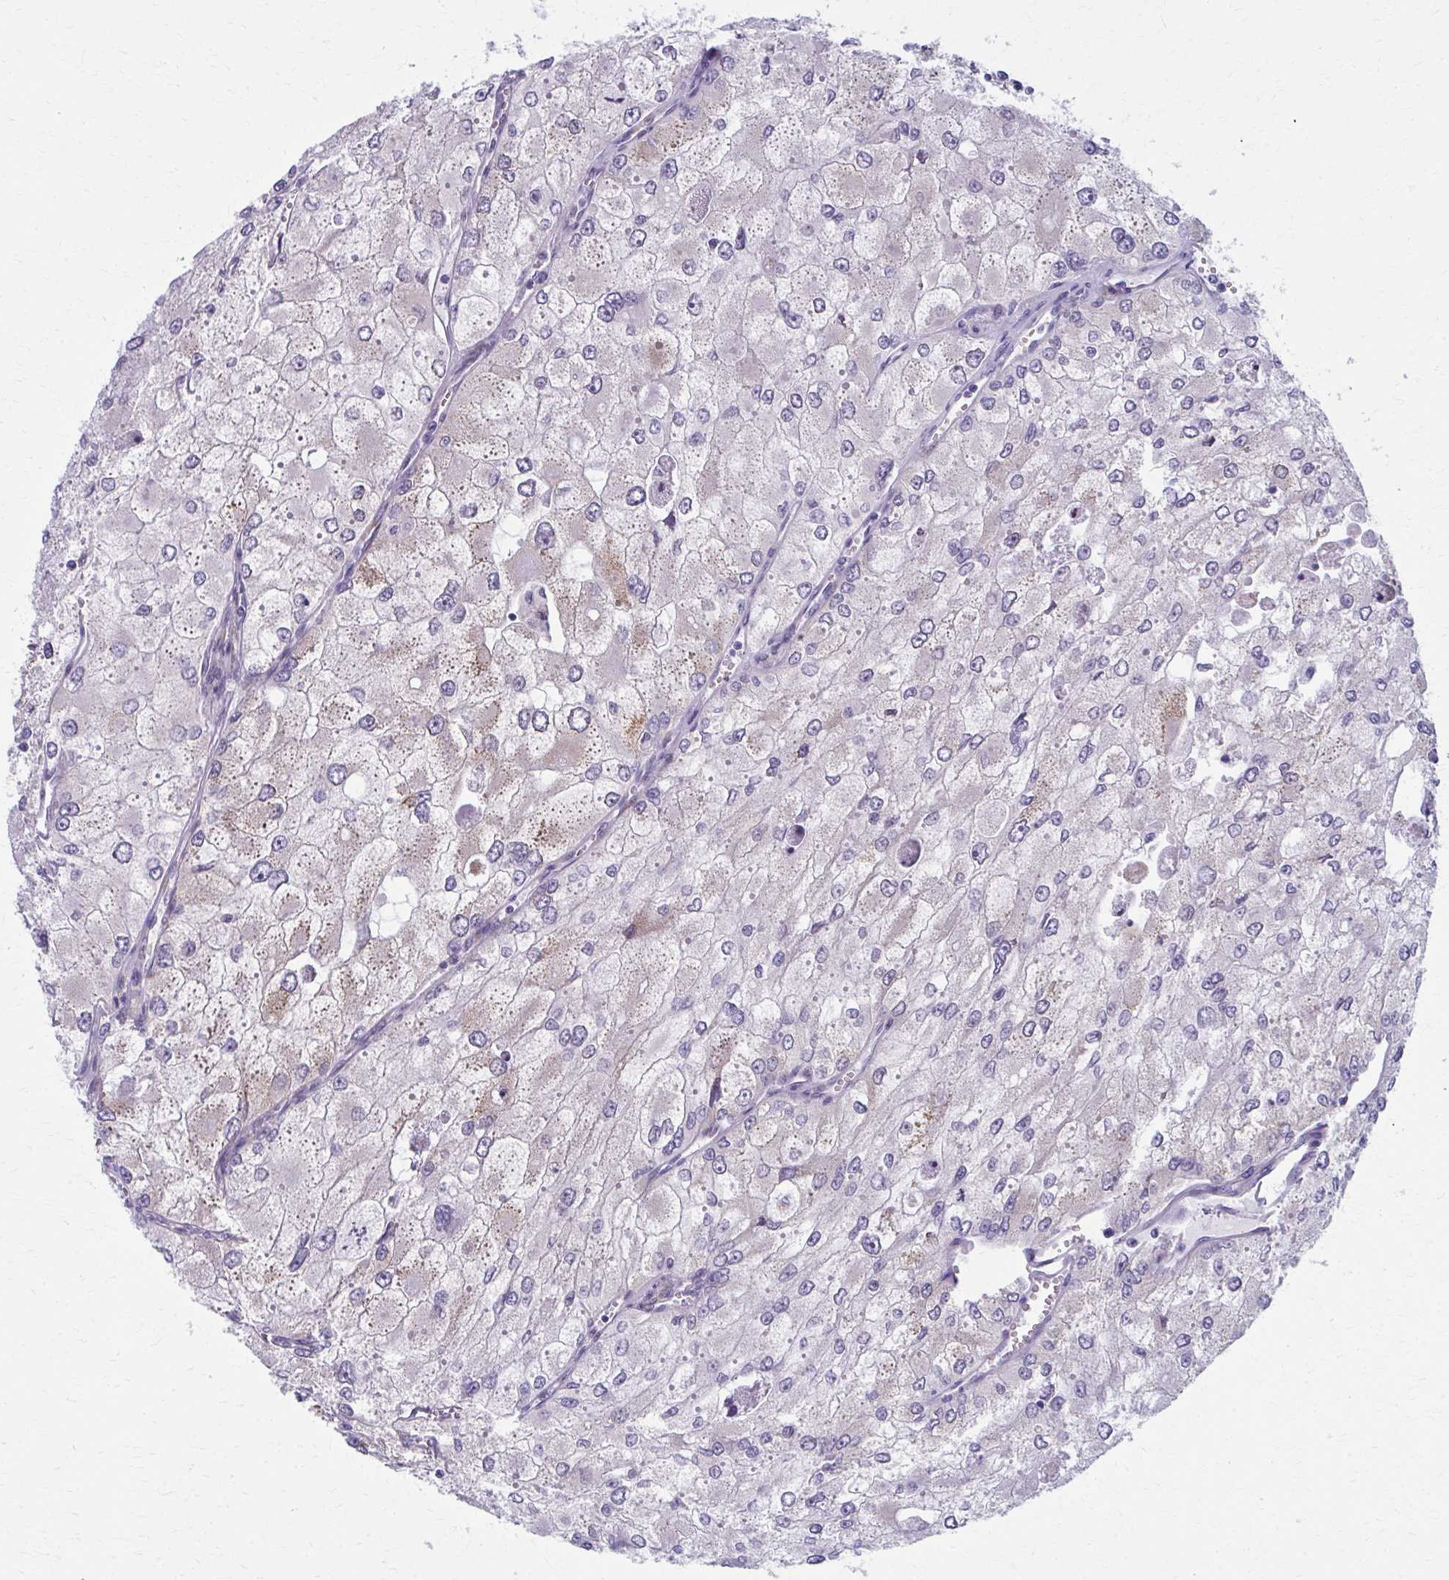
{"staining": {"intensity": "weak", "quantity": "25%-75%", "location": "cytoplasmic/membranous"}, "tissue": "renal cancer", "cell_type": "Tumor cells", "image_type": "cancer", "snomed": [{"axis": "morphology", "description": "Adenocarcinoma, NOS"}, {"axis": "topography", "description": "Kidney"}], "caption": "Renal cancer (adenocarcinoma) tissue shows weak cytoplasmic/membranous expression in approximately 25%-75% of tumor cells", "gene": "SPATS2L", "patient": {"sex": "female", "age": 70}}